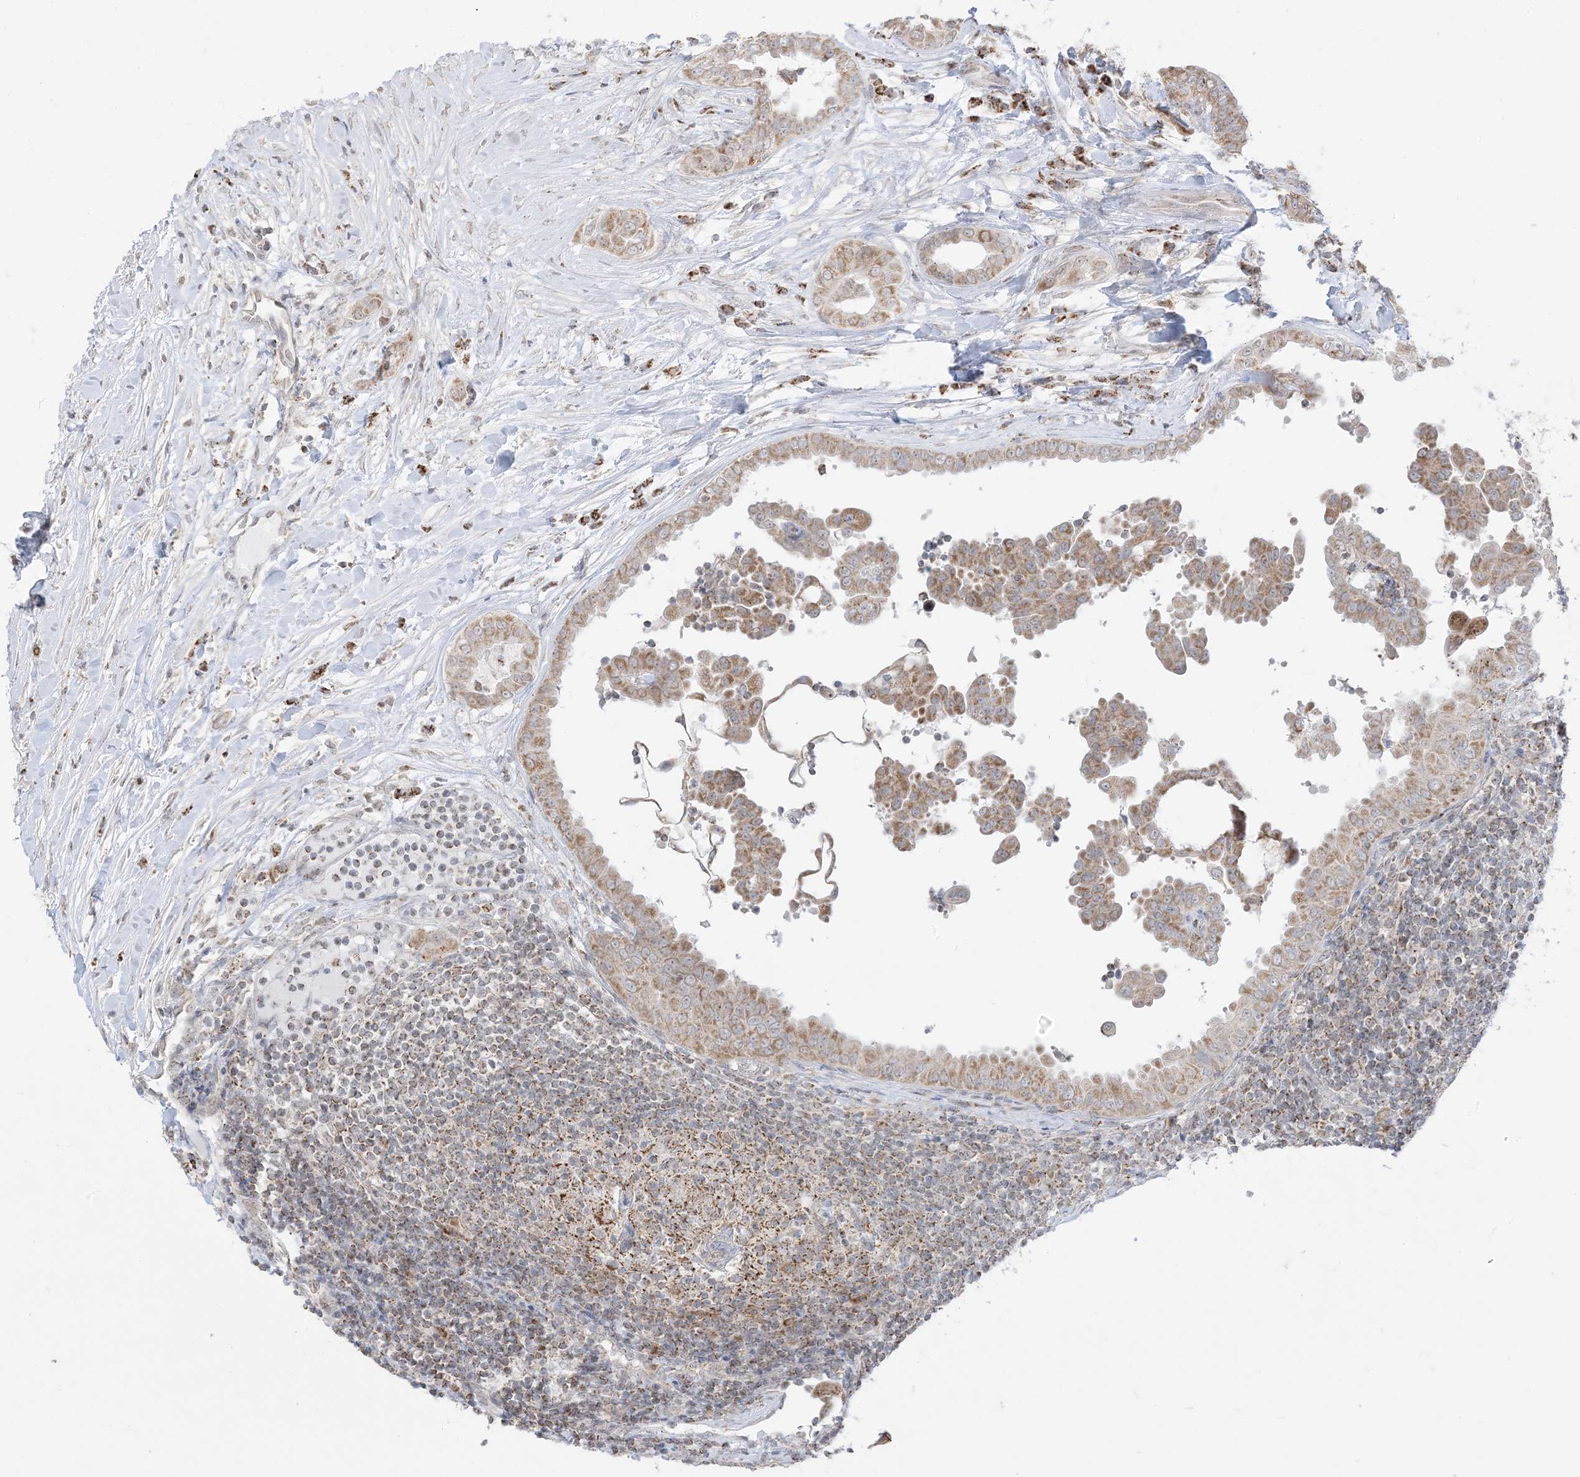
{"staining": {"intensity": "moderate", "quantity": ">75%", "location": "cytoplasmic/membranous"}, "tissue": "thyroid cancer", "cell_type": "Tumor cells", "image_type": "cancer", "snomed": [{"axis": "morphology", "description": "Papillary adenocarcinoma, NOS"}, {"axis": "topography", "description": "Thyroid gland"}], "caption": "Immunohistochemical staining of thyroid cancer (papillary adenocarcinoma) displays moderate cytoplasmic/membranous protein staining in approximately >75% of tumor cells.", "gene": "KANSL3", "patient": {"sex": "male", "age": 33}}